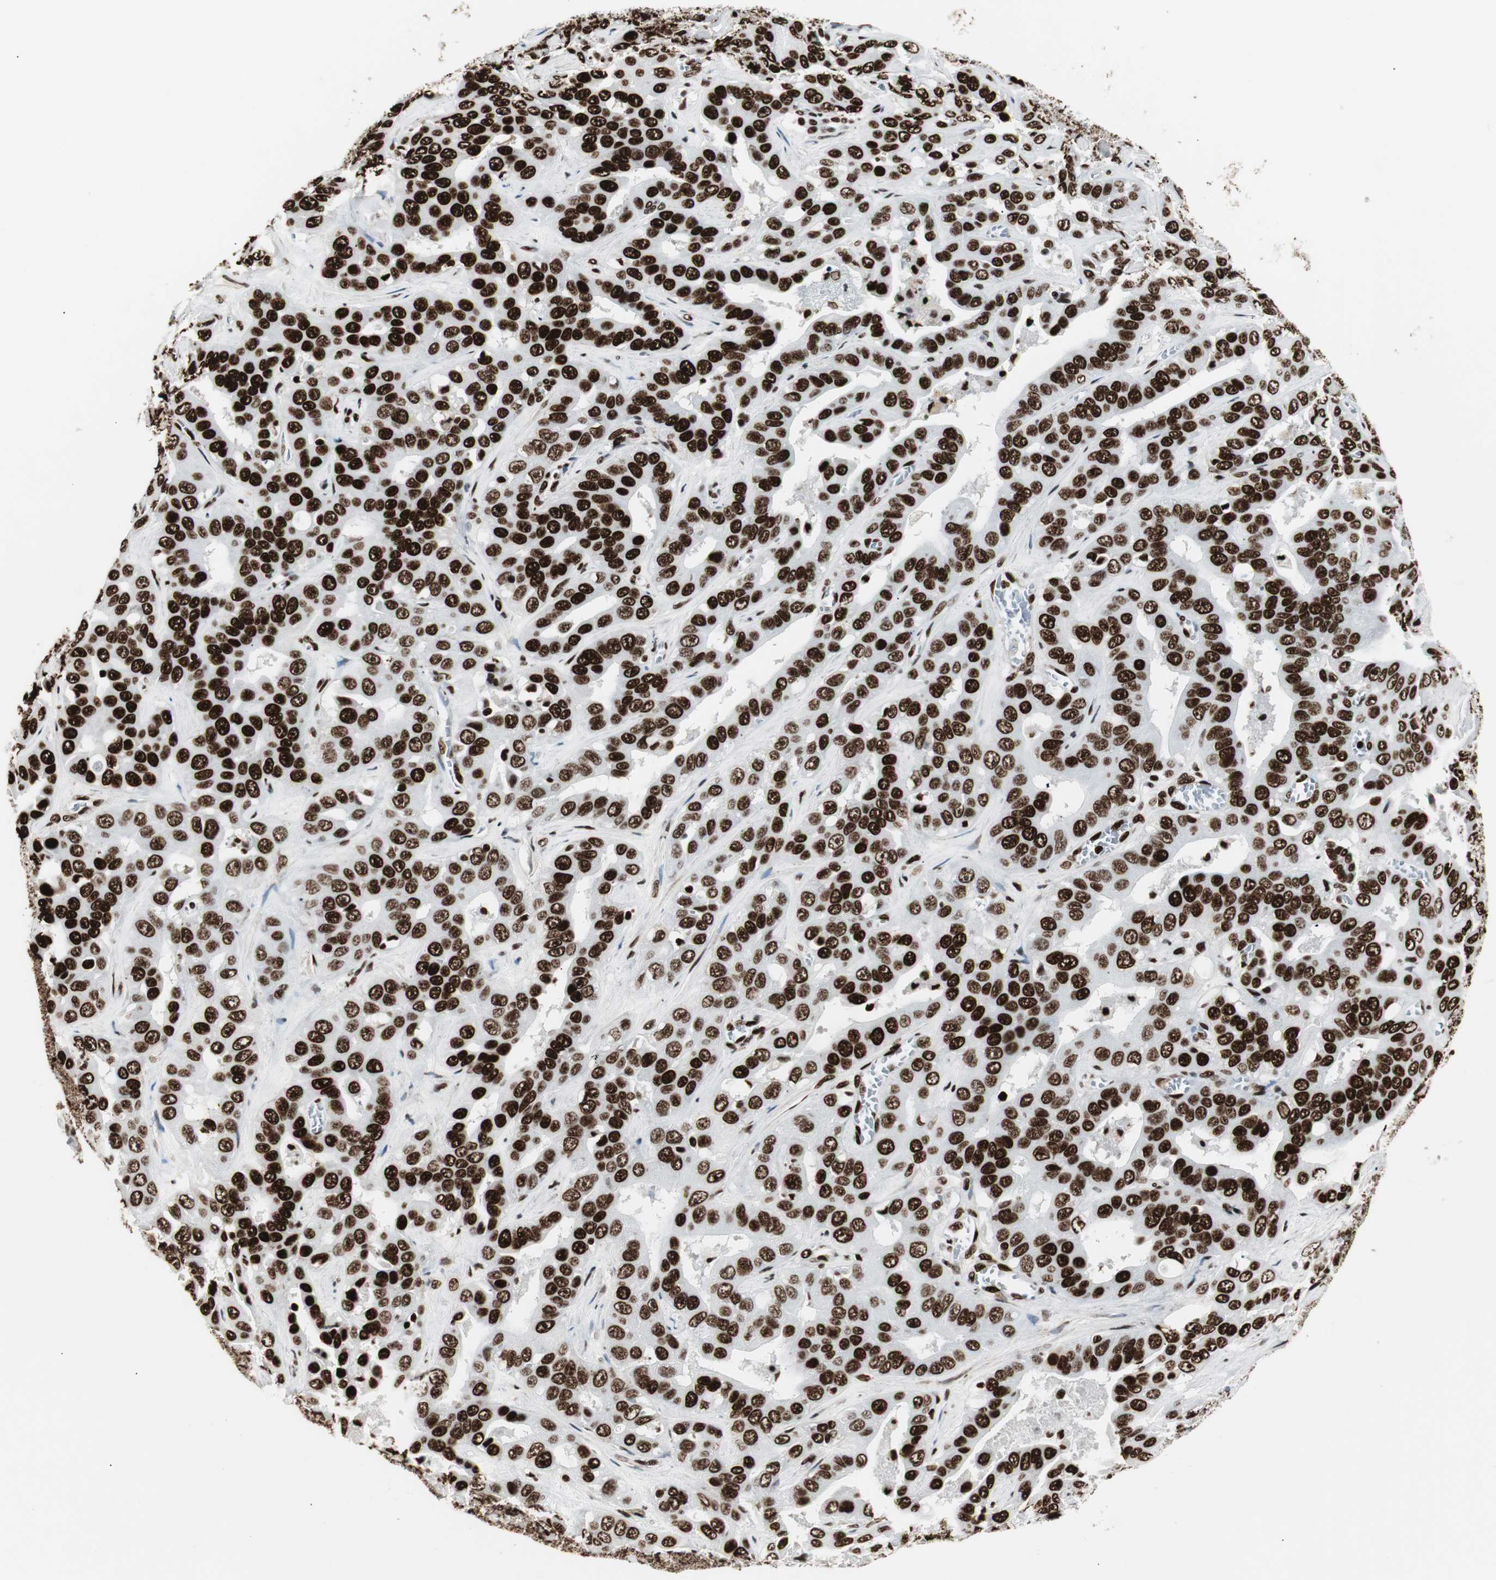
{"staining": {"intensity": "strong", "quantity": ">75%", "location": "nuclear"}, "tissue": "liver cancer", "cell_type": "Tumor cells", "image_type": "cancer", "snomed": [{"axis": "morphology", "description": "Cholangiocarcinoma"}, {"axis": "topography", "description": "Liver"}], "caption": "A micrograph of human cholangiocarcinoma (liver) stained for a protein exhibits strong nuclear brown staining in tumor cells. (Stains: DAB (3,3'-diaminobenzidine) in brown, nuclei in blue, Microscopy: brightfield microscopy at high magnification).", "gene": "MTA2", "patient": {"sex": "female", "age": 52}}